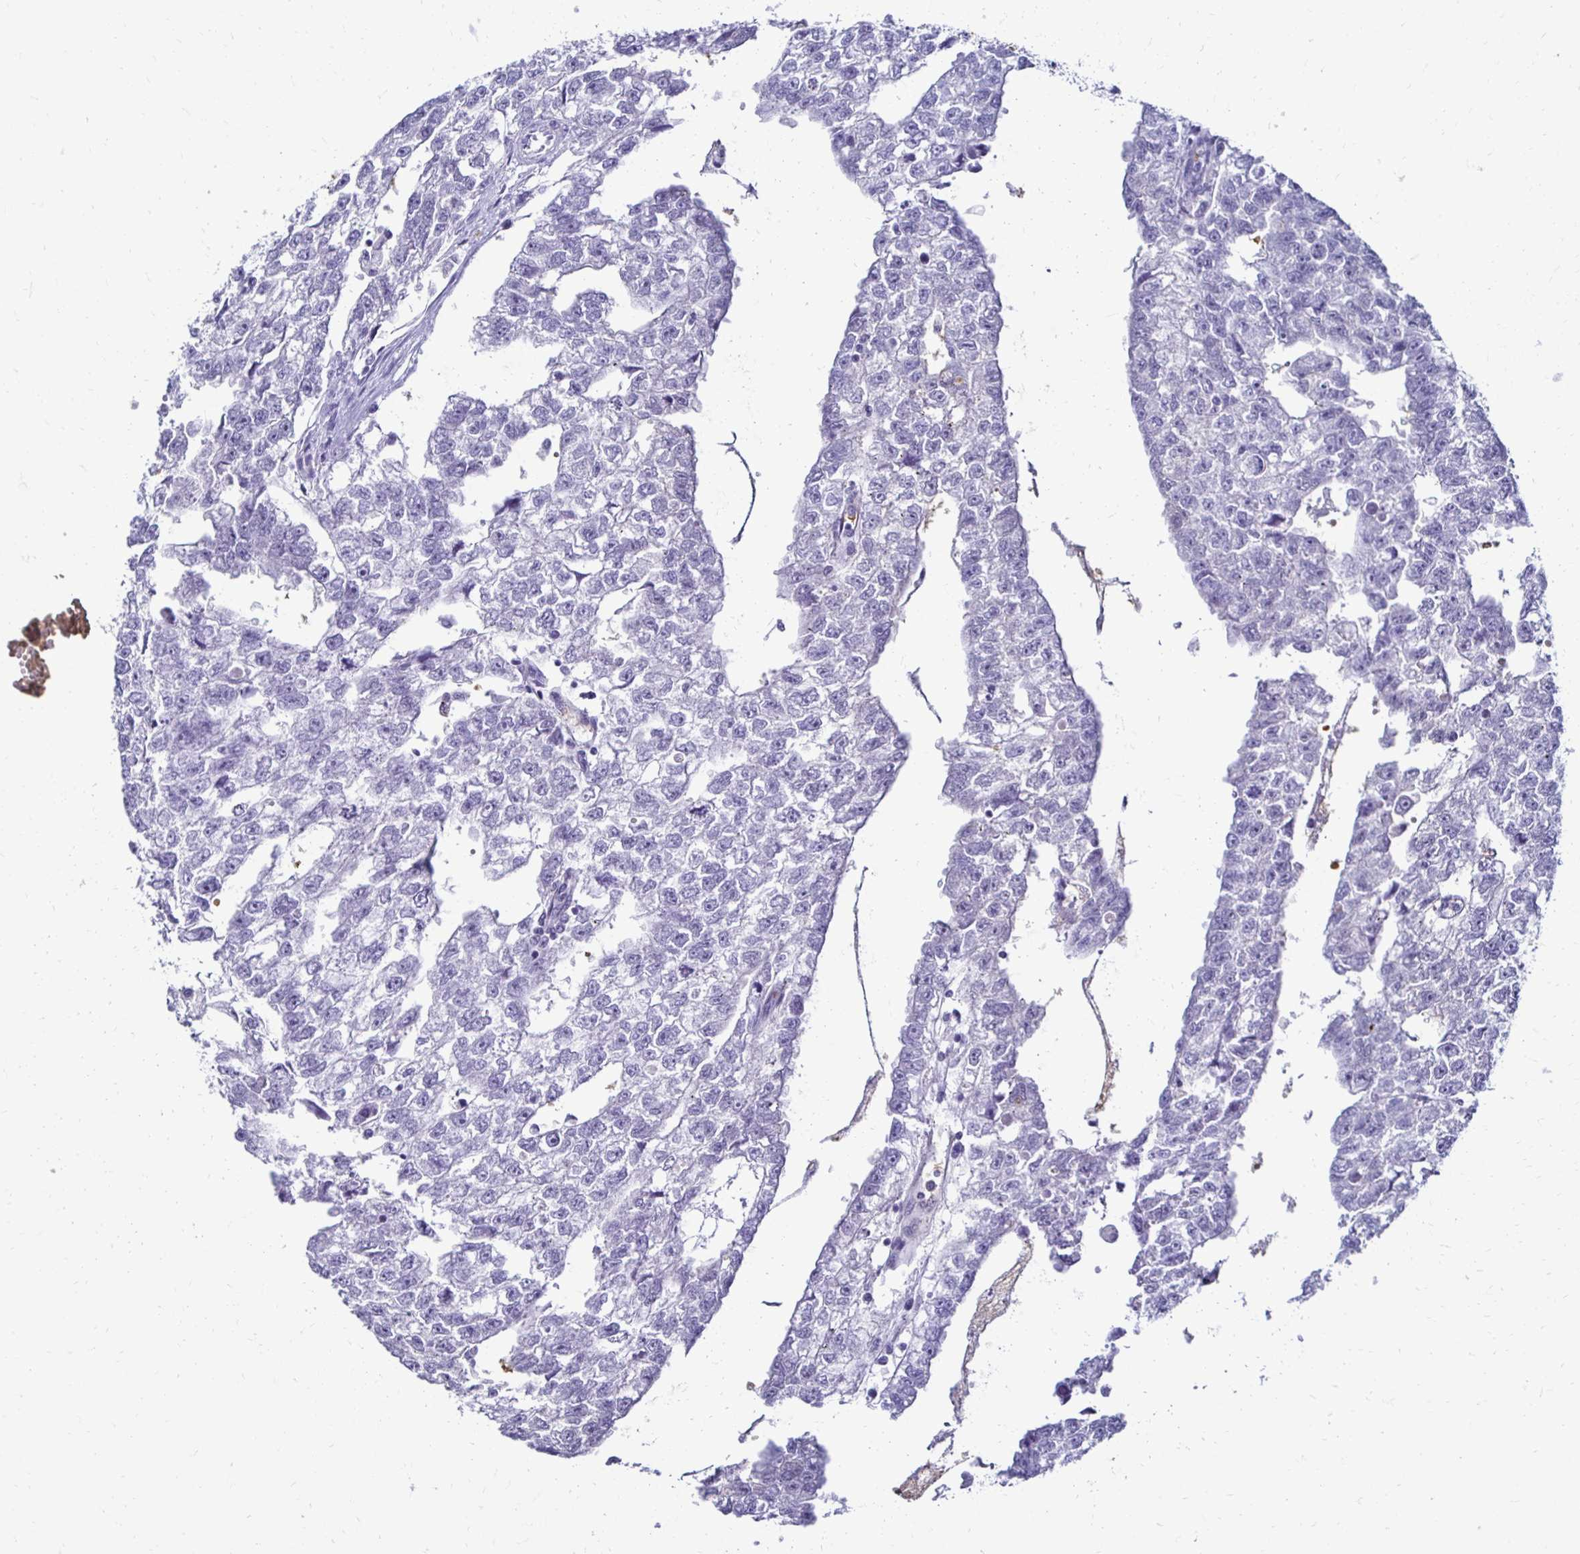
{"staining": {"intensity": "negative", "quantity": "none", "location": "none"}, "tissue": "testis cancer", "cell_type": "Tumor cells", "image_type": "cancer", "snomed": [{"axis": "morphology", "description": "Carcinoma, Embryonal, NOS"}, {"axis": "morphology", "description": "Teratoma, malignant, NOS"}, {"axis": "topography", "description": "Testis"}], "caption": "Immunohistochemistry (IHC) photomicrograph of testis cancer (malignant teratoma) stained for a protein (brown), which demonstrates no positivity in tumor cells.", "gene": "RHBDL3", "patient": {"sex": "male", "age": 44}}